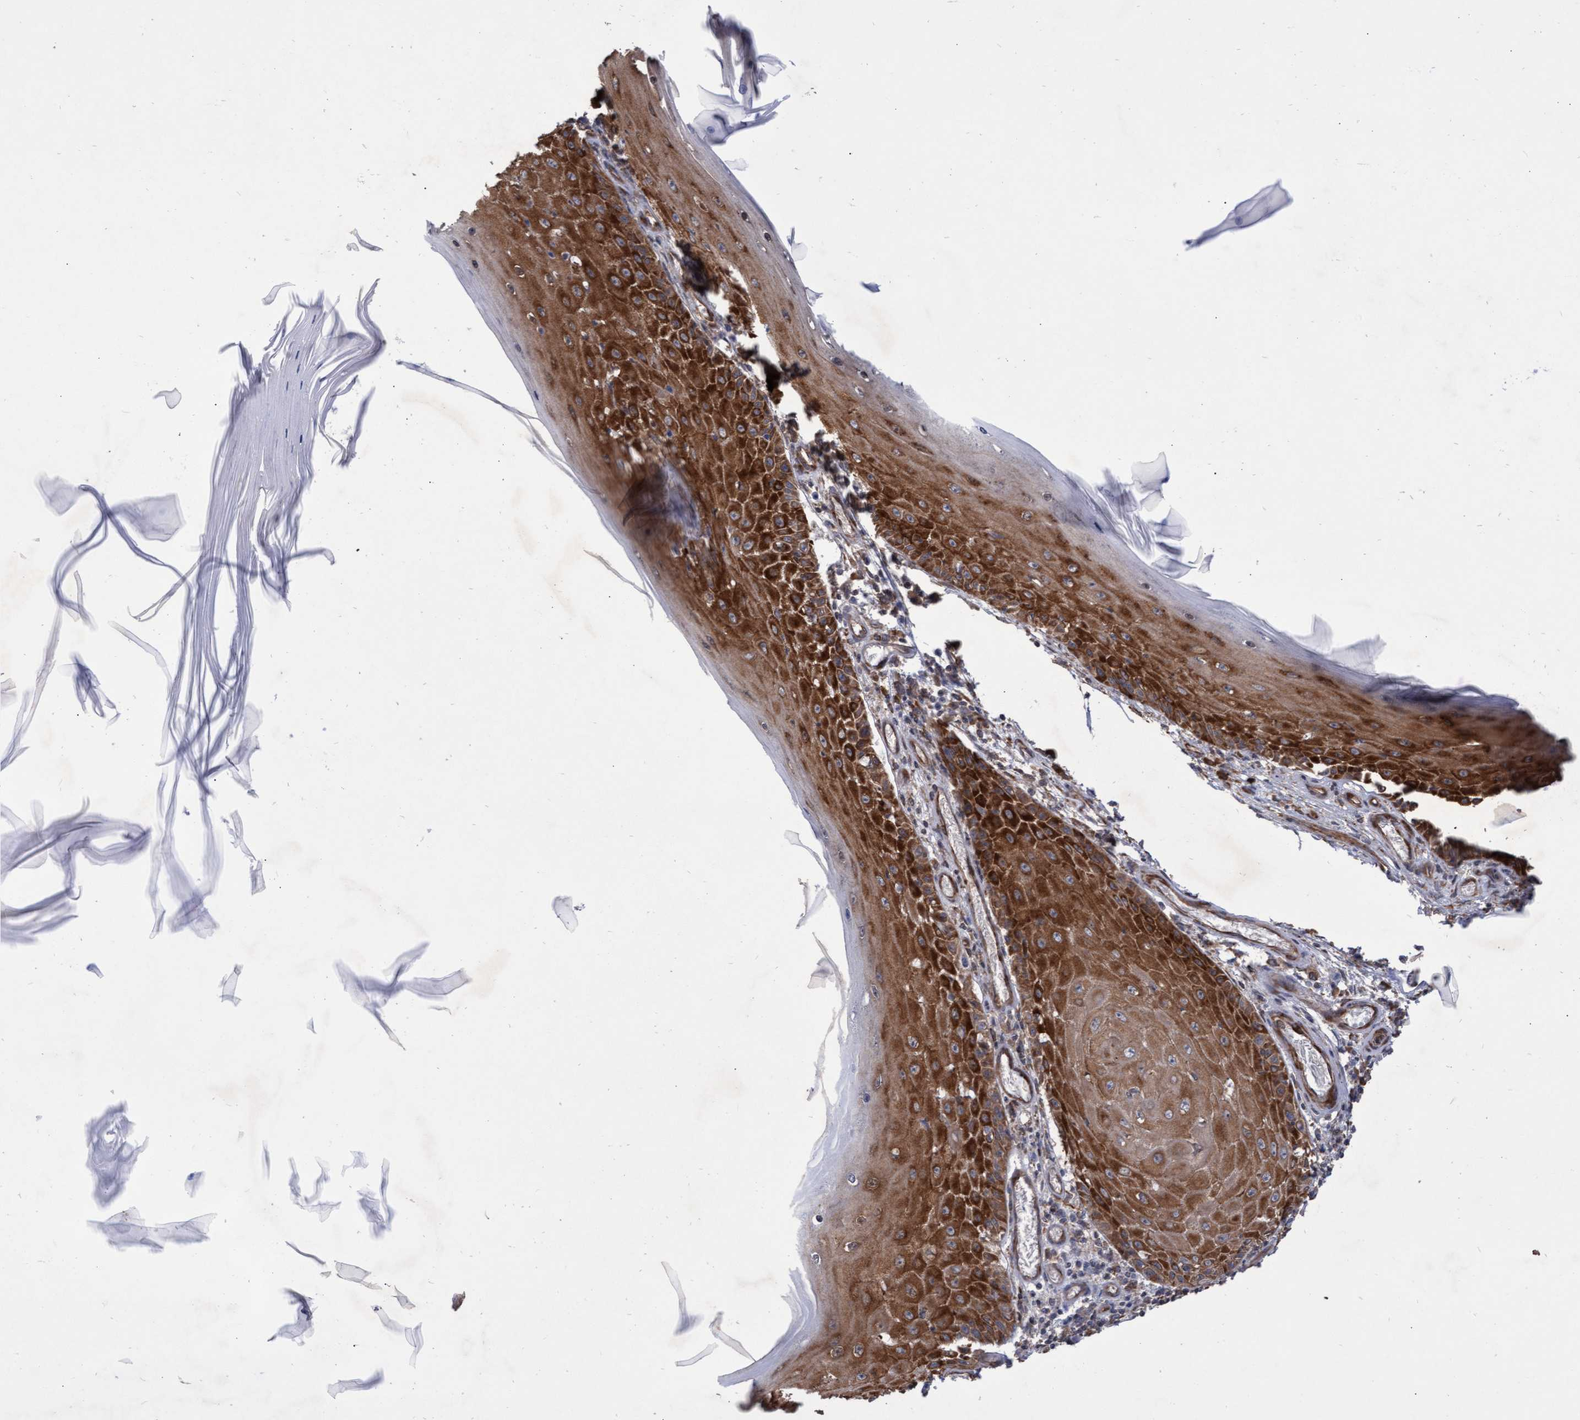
{"staining": {"intensity": "strong", "quantity": ">75%", "location": "cytoplasmic/membranous"}, "tissue": "skin cancer", "cell_type": "Tumor cells", "image_type": "cancer", "snomed": [{"axis": "morphology", "description": "Squamous cell carcinoma, NOS"}, {"axis": "topography", "description": "Skin"}], "caption": "High-power microscopy captured an immunohistochemistry histopathology image of squamous cell carcinoma (skin), revealing strong cytoplasmic/membranous staining in about >75% of tumor cells.", "gene": "ABCF2", "patient": {"sex": "female", "age": 73}}